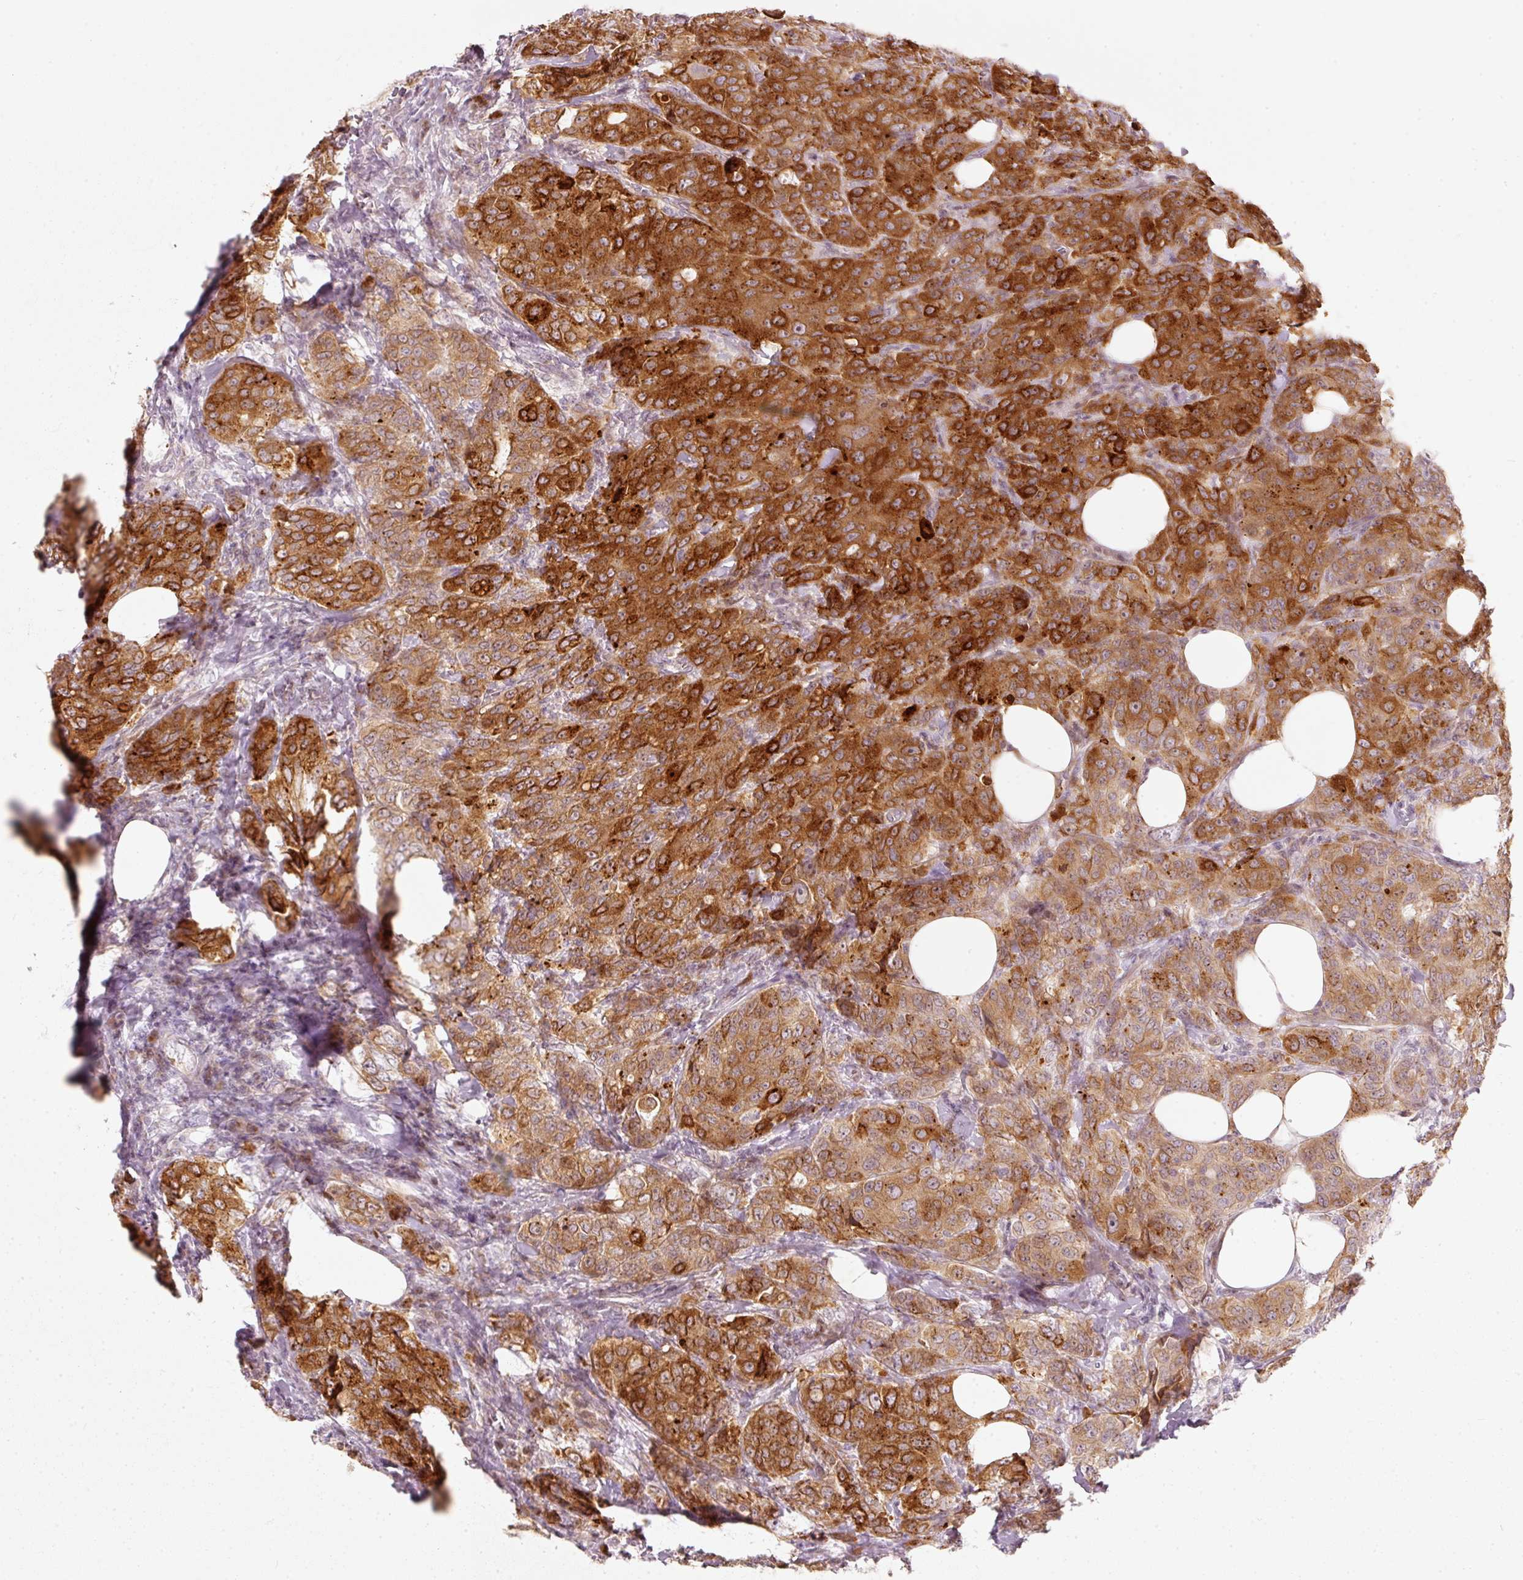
{"staining": {"intensity": "strong", "quantity": ">75%", "location": "cytoplasmic/membranous"}, "tissue": "breast cancer", "cell_type": "Tumor cells", "image_type": "cancer", "snomed": [{"axis": "morphology", "description": "Duct carcinoma"}, {"axis": "topography", "description": "Breast"}], "caption": "Breast infiltrating ductal carcinoma was stained to show a protein in brown. There is high levels of strong cytoplasmic/membranous positivity in approximately >75% of tumor cells.", "gene": "SLC20A1", "patient": {"sex": "female", "age": 43}}